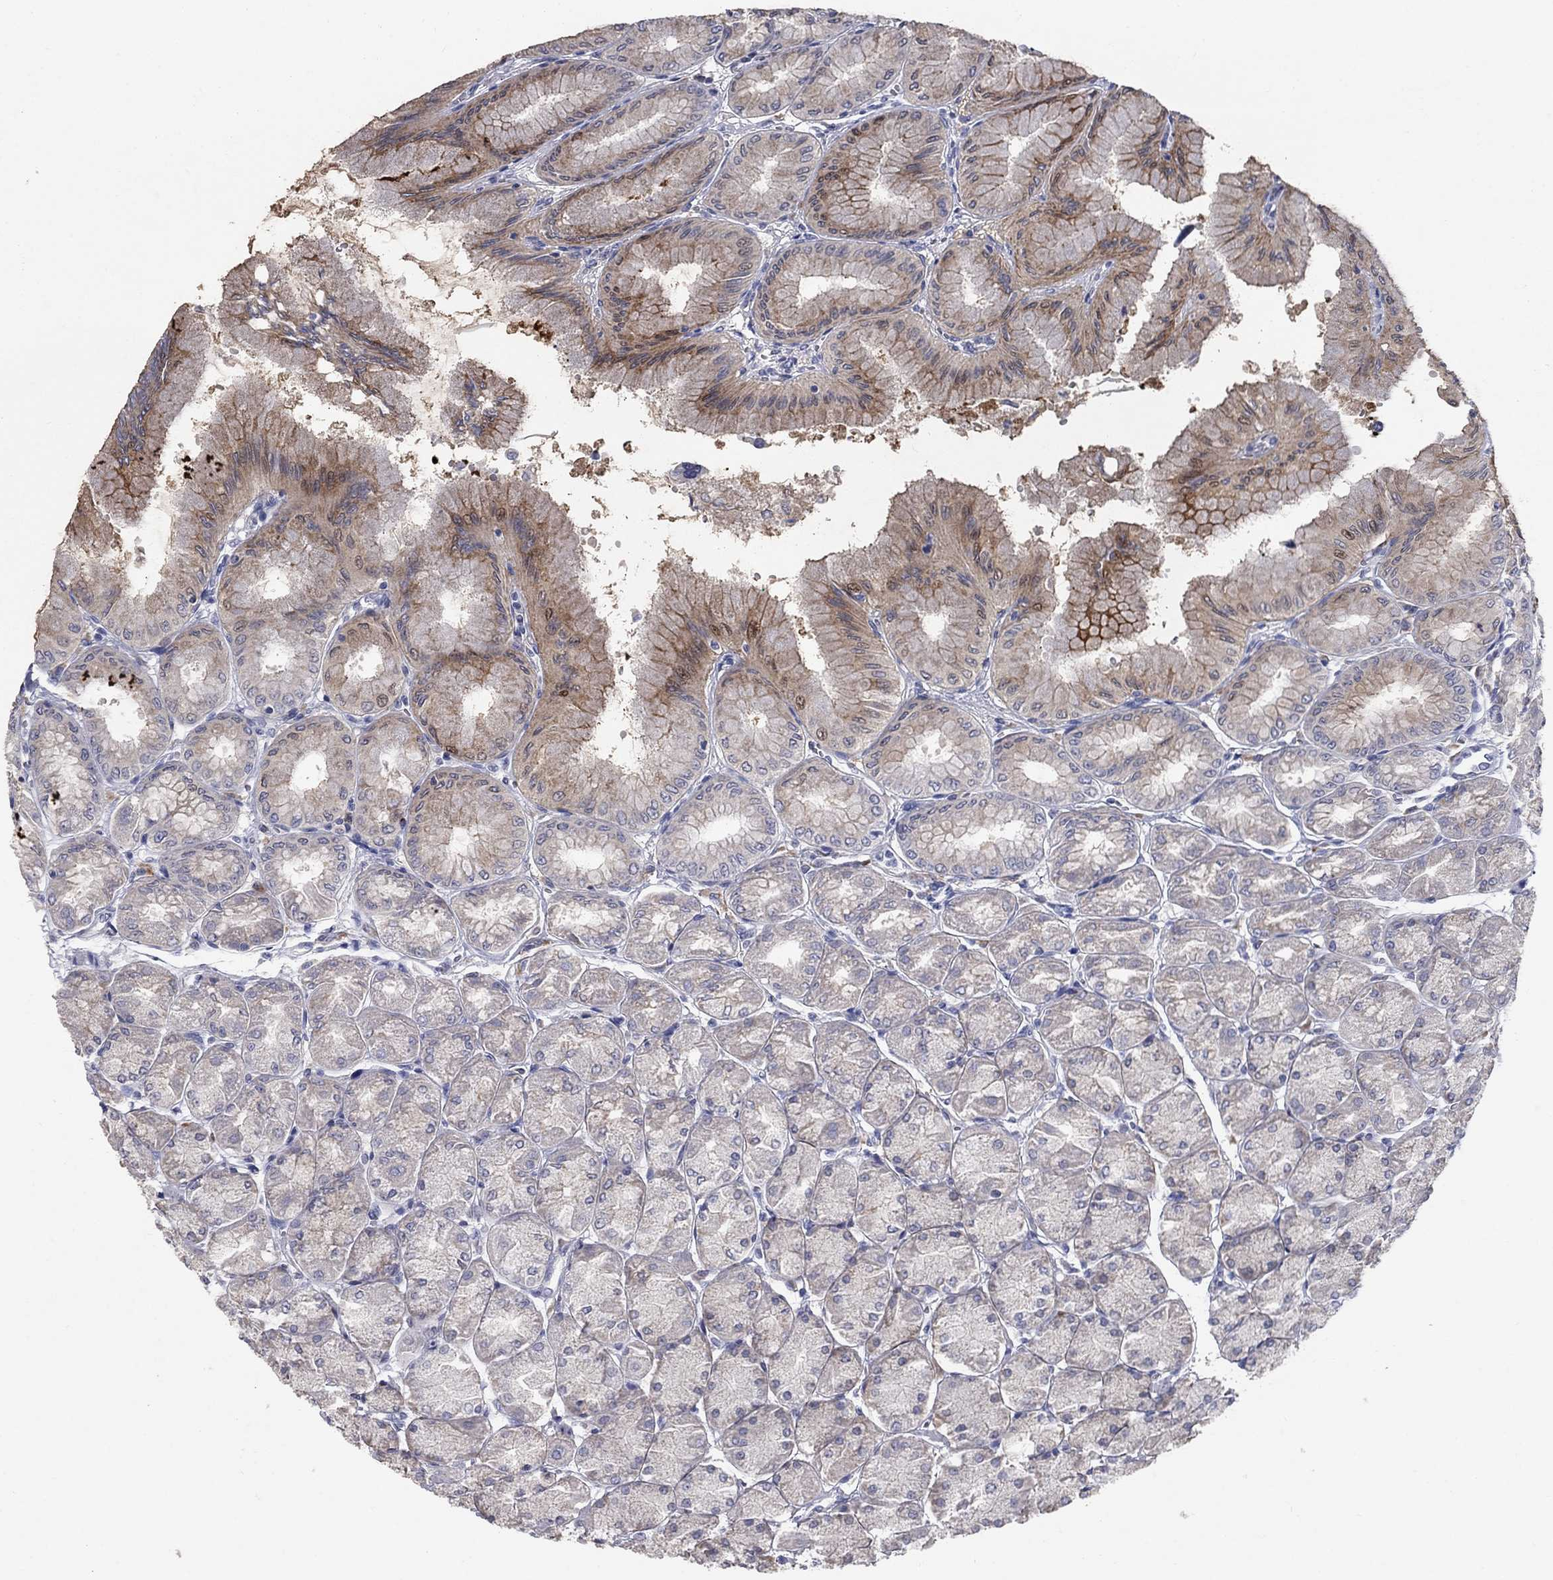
{"staining": {"intensity": "moderate", "quantity": "<25%", "location": "cytoplasmic/membranous"}, "tissue": "stomach", "cell_type": "Glandular cells", "image_type": "normal", "snomed": [{"axis": "morphology", "description": "Normal tissue, NOS"}, {"axis": "topography", "description": "Stomach, upper"}], "caption": "This is a micrograph of IHC staining of normal stomach, which shows moderate expression in the cytoplasmic/membranous of glandular cells.", "gene": "NTRK2", "patient": {"sex": "male", "age": 60}}